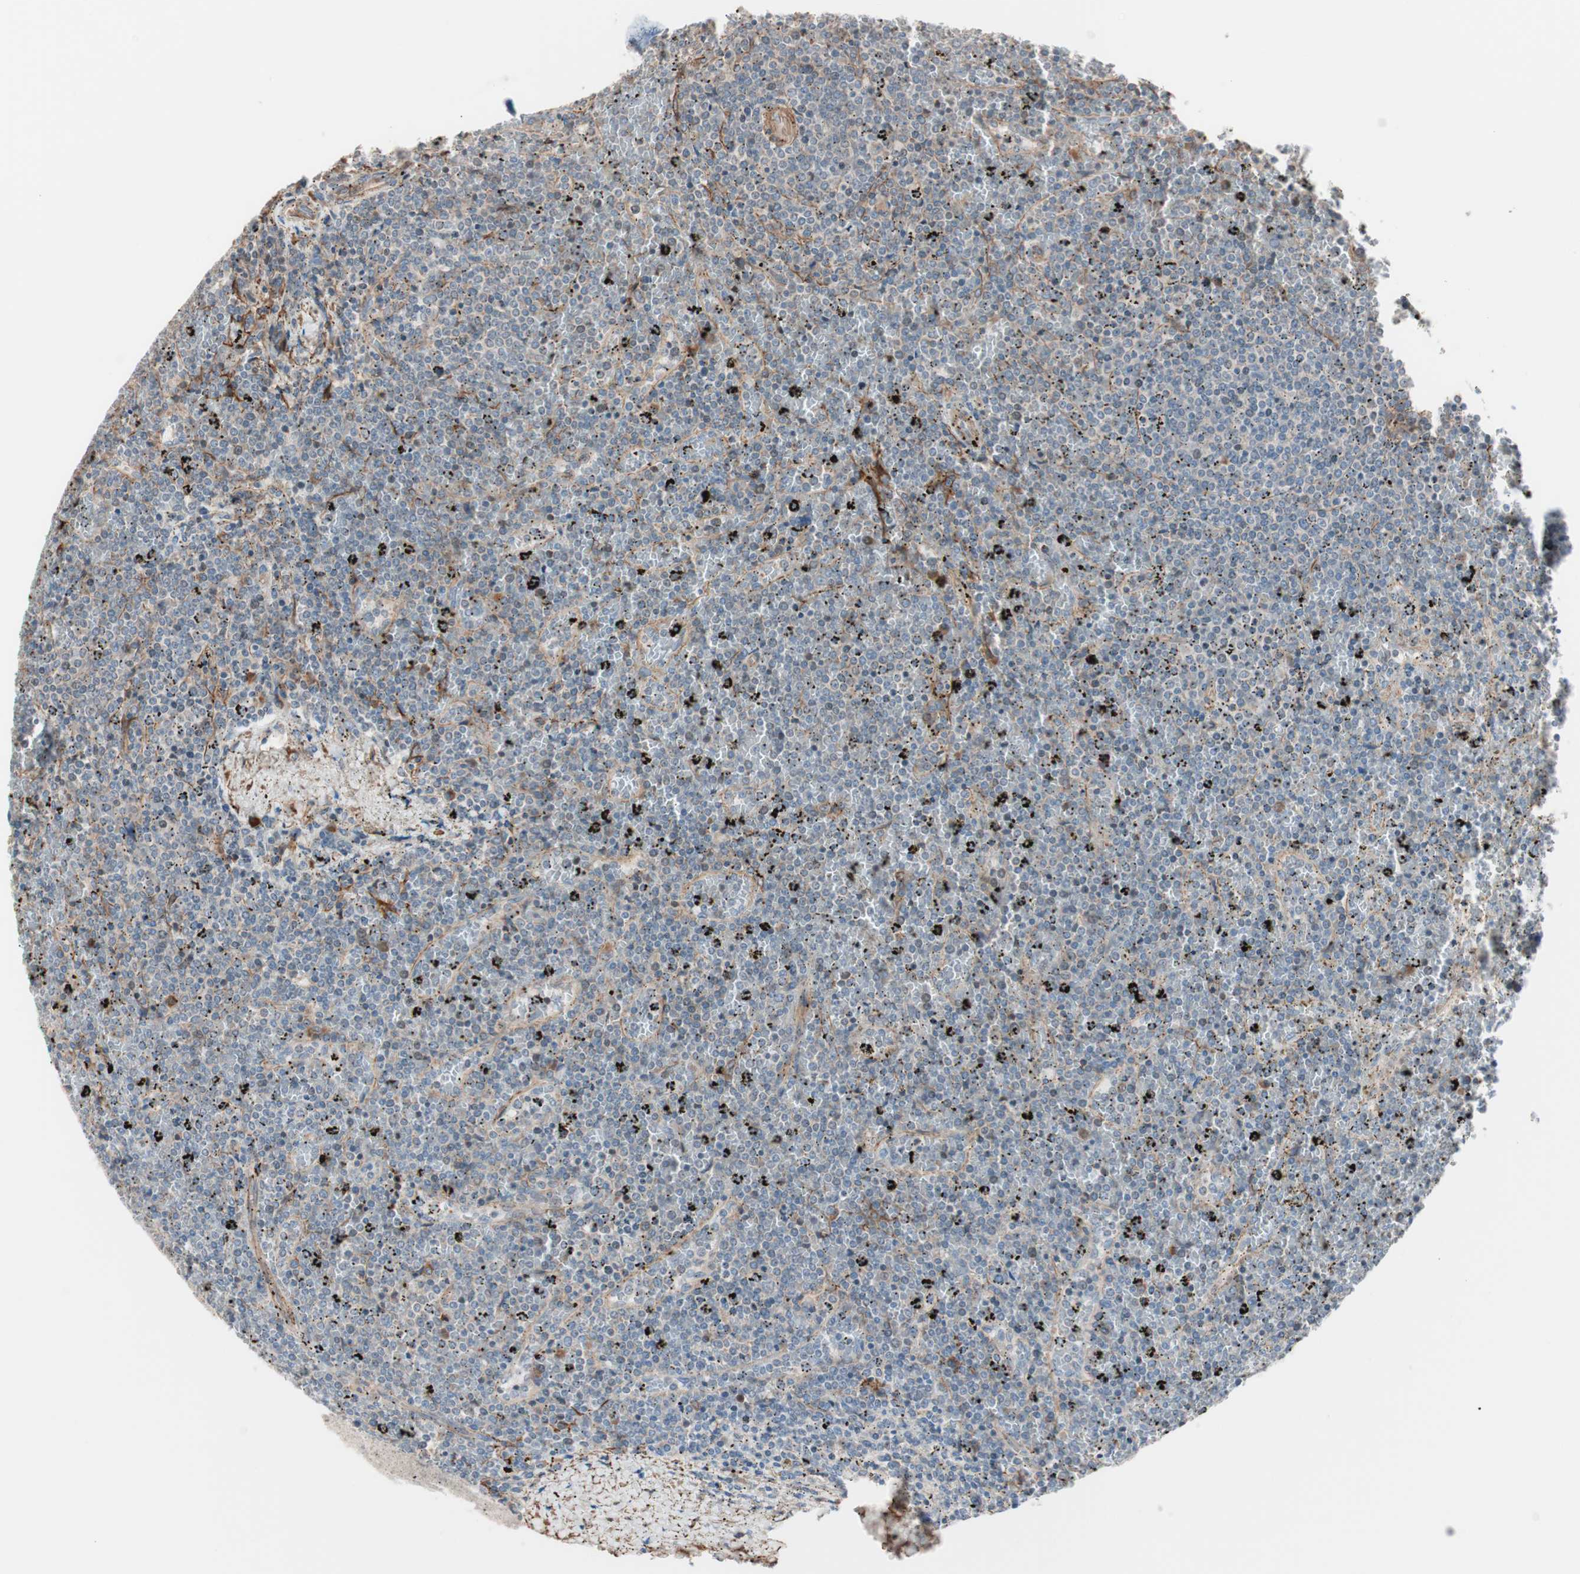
{"staining": {"intensity": "negative", "quantity": "none", "location": "none"}, "tissue": "lymphoma", "cell_type": "Tumor cells", "image_type": "cancer", "snomed": [{"axis": "morphology", "description": "Malignant lymphoma, non-Hodgkin's type, Low grade"}, {"axis": "topography", "description": "Spleen"}], "caption": "Low-grade malignant lymphoma, non-Hodgkin's type stained for a protein using IHC demonstrates no positivity tumor cells.", "gene": "ALG5", "patient": {"sex": "female", "age": 77}}